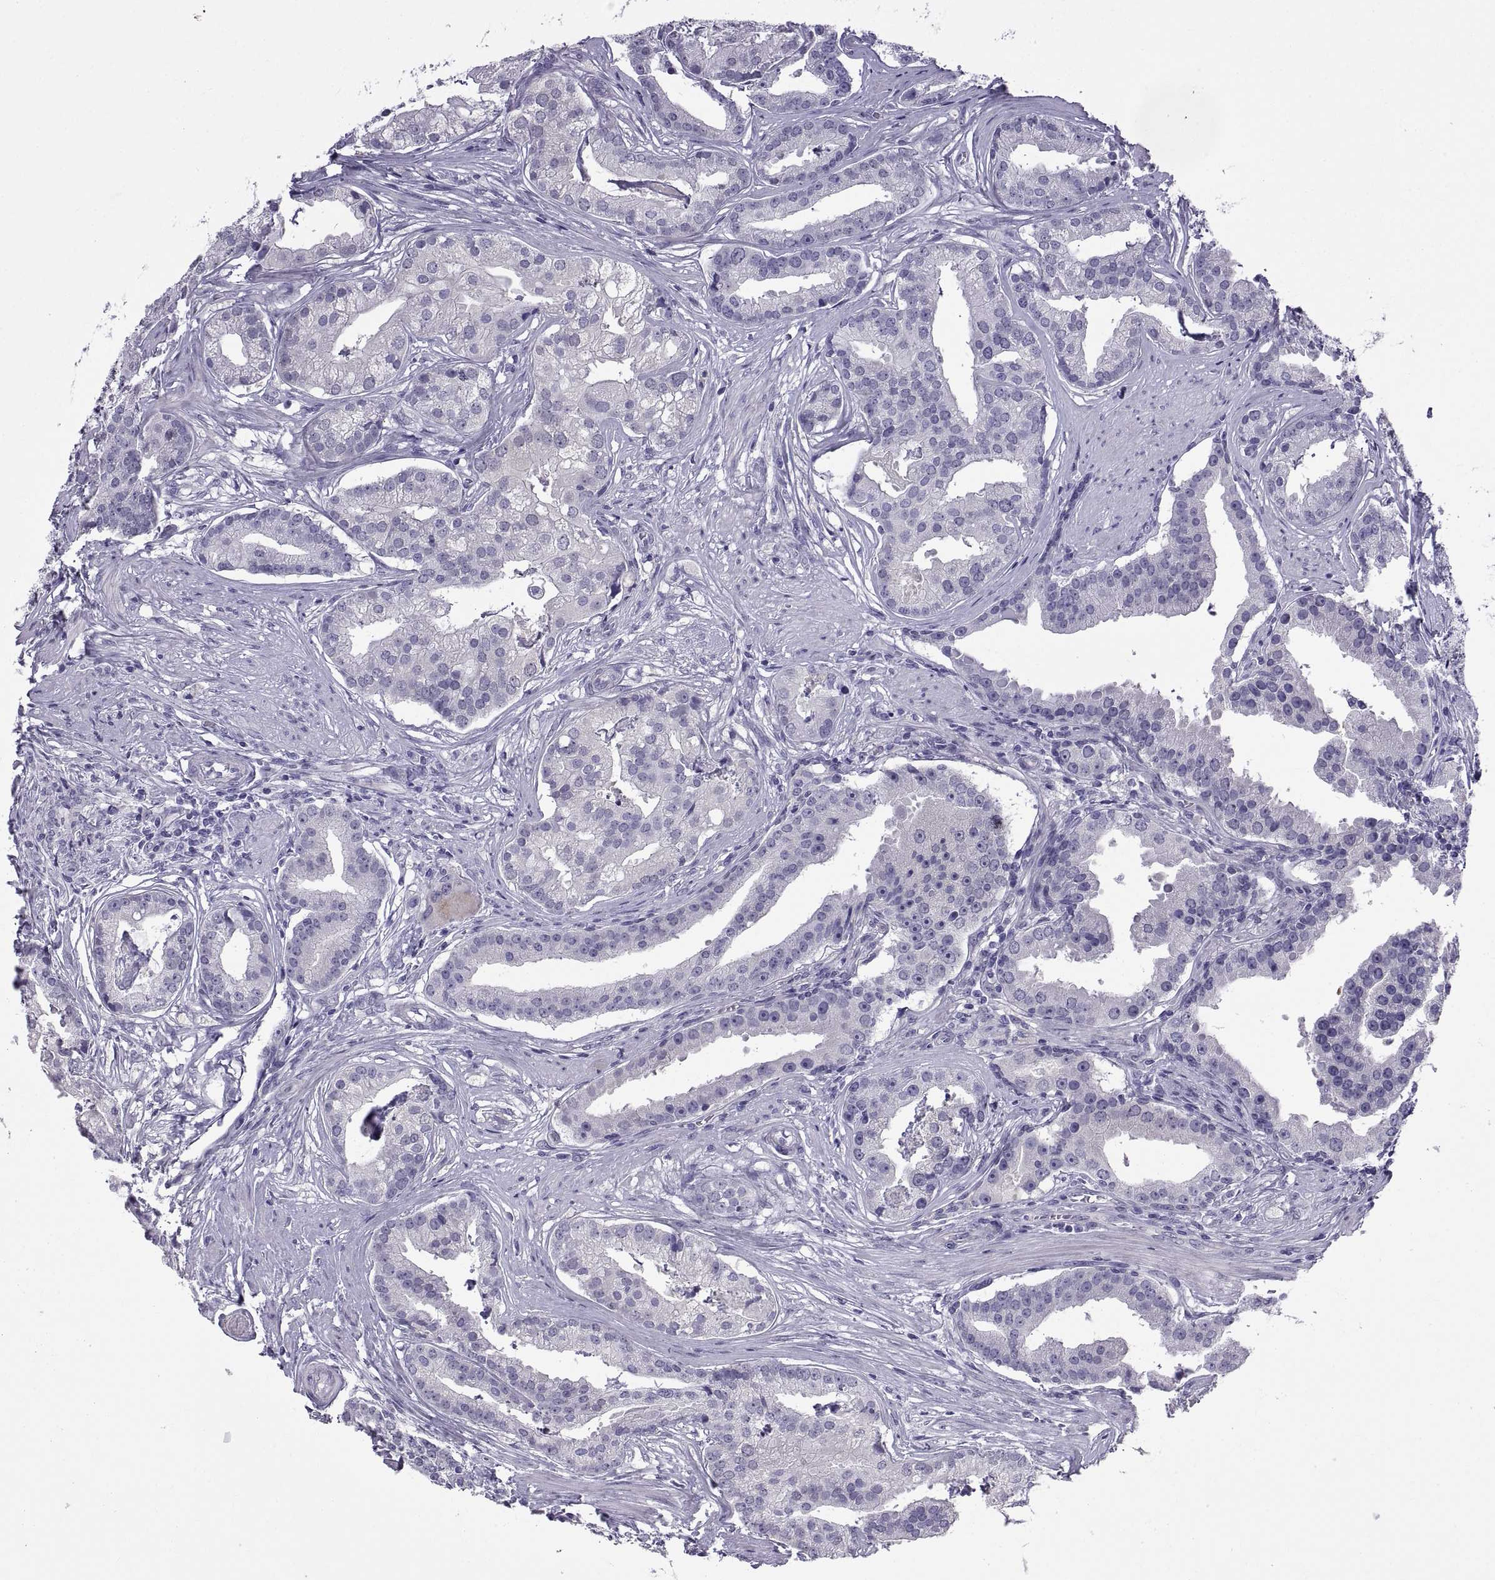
{"staining": {"intensity": "negative", "quantity": "none", "location": "none"}, "tissue": "prostate cancer", "cell_type": "Tumor cells", "image_type": "cancer", "snomed": [{"axis": "morphology", "description": "Adenocarcinoma, NOS"}, {"axis": "topography", "description": "Prostate and seminal vesicle, NOS"}, {"axis": "topography", "description": "Prostate"}], "caption": "Photomicrograph shows no protein expression in tumor cells of prostate adenocarcinoma tissue.", "gene": "SPDYE1", "patient": {"sex": "male", "age": 44}}